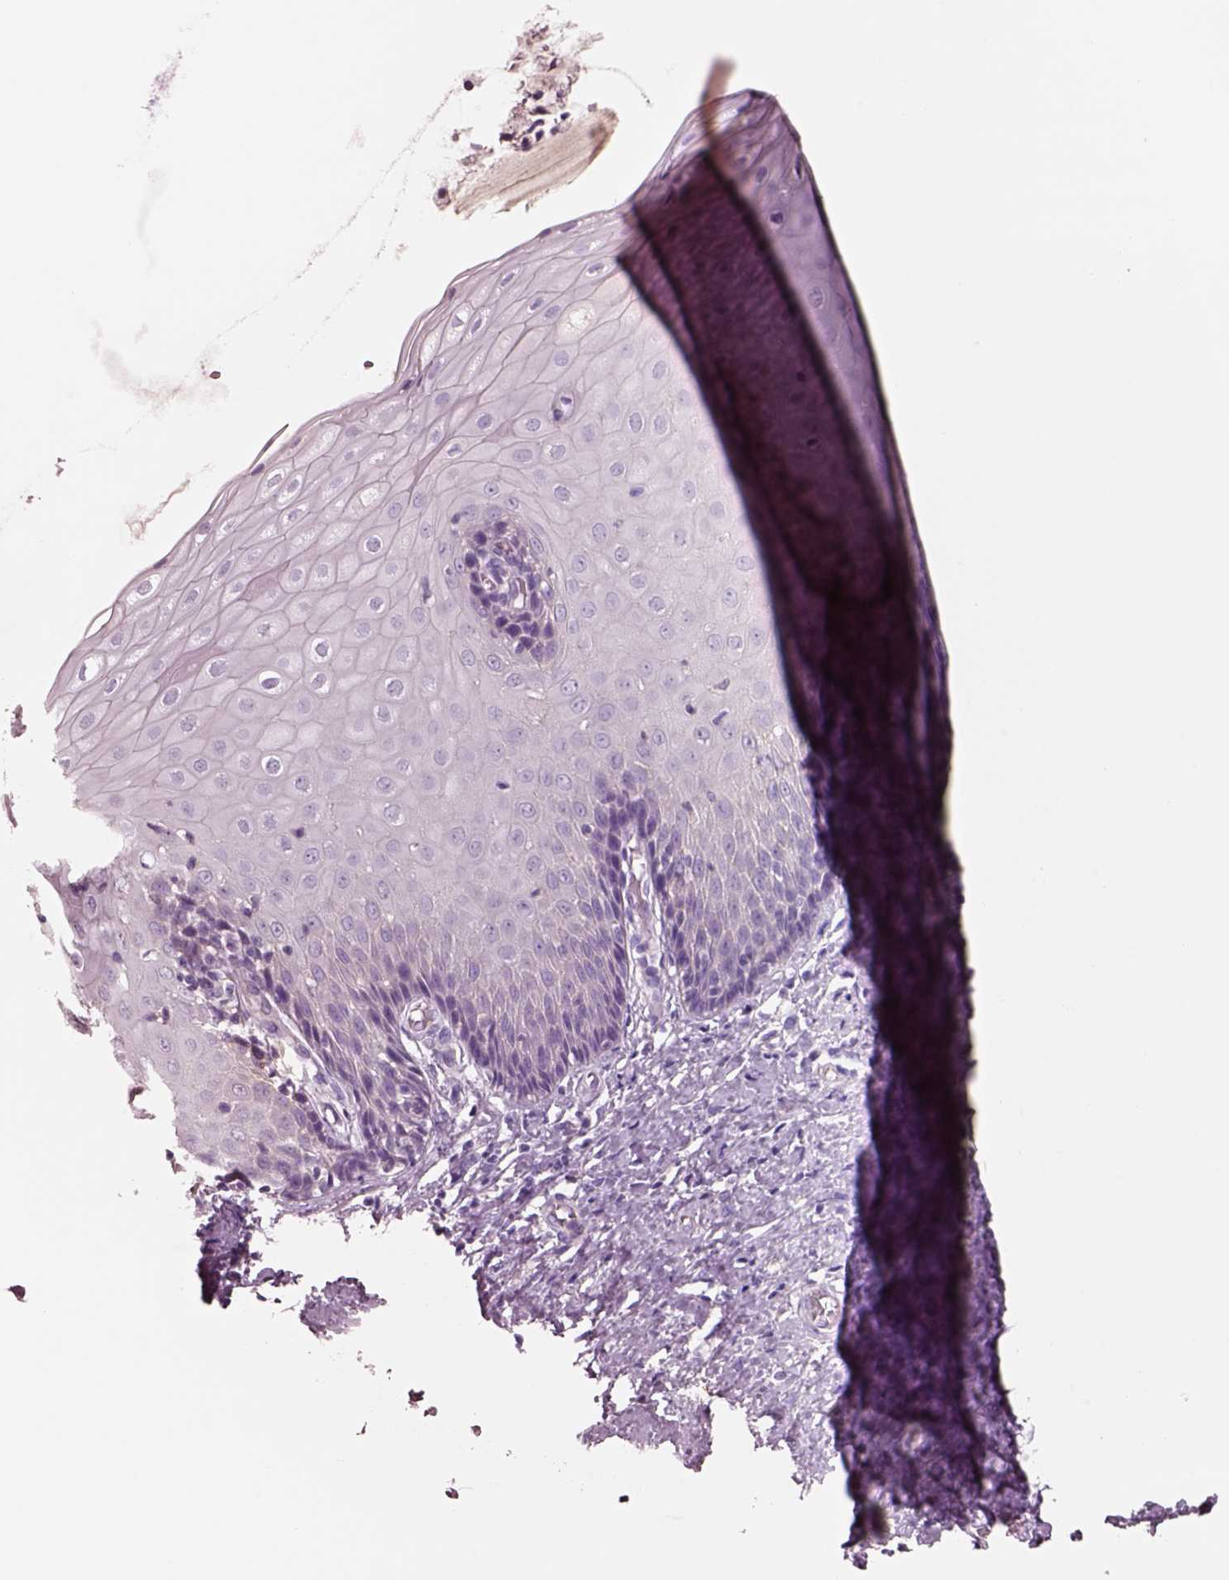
{"staining": {"intensity": "negative", "quantity": "none", "location": "none"}, "tissue": "cervix", "cell_type": "Glandular cells", "image_type": "normal", "snomed": [{"axis": "morphology", "description": "Normal tissue, NOS"}, {"axis": "topography", "description": "Cervix"}], "caption": "Glandular cells show no significant protein expression in normal cervix. Nuclei are stained in blue.", "gene": "IGLL1", "patient": {"sex": "female", "age": 37}}